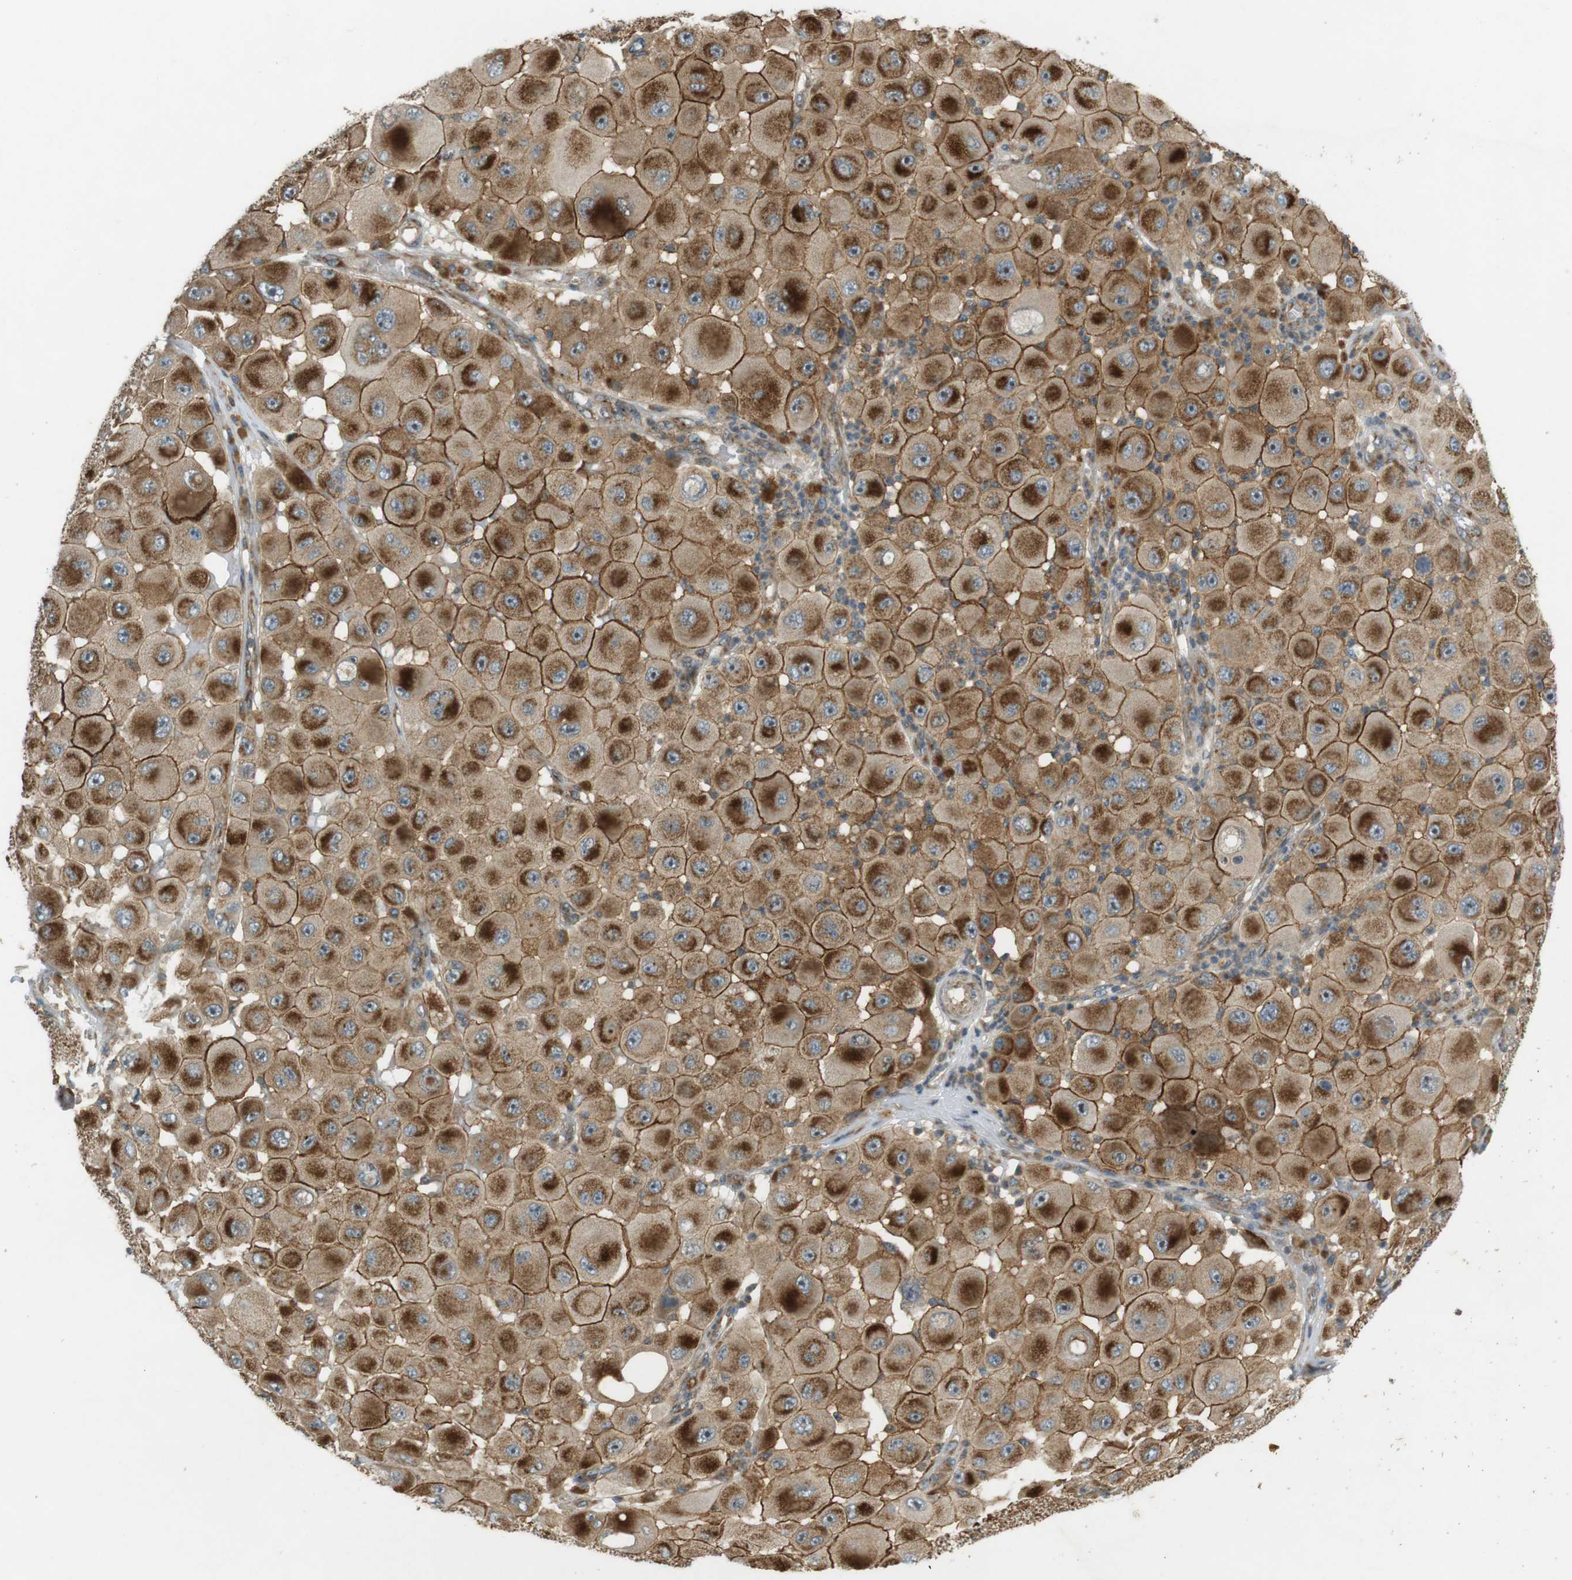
{"staining": {"intensity": "moderate", "quantity": ">75%", "location": "cytoplasmic/membranous"}, "tissue": "melanoma", "cell_type": "Tumor cells", "image_type": "cancer", "snomed": [{"axis": "morphology", "description": "Malignant melanoma, NOS"}, {"axis": "topography", "description": "Skin"}], "caption": "Immunohistochemistry (DAB (3,3'-diaminobenzidine)) staining of human melanoma demonstrates moderate cytoplasmic/membranous protein expression in about >75% of tumor cells.", "gene": "SLC41A1", "patient": {"sex": "female", "age": 81}}